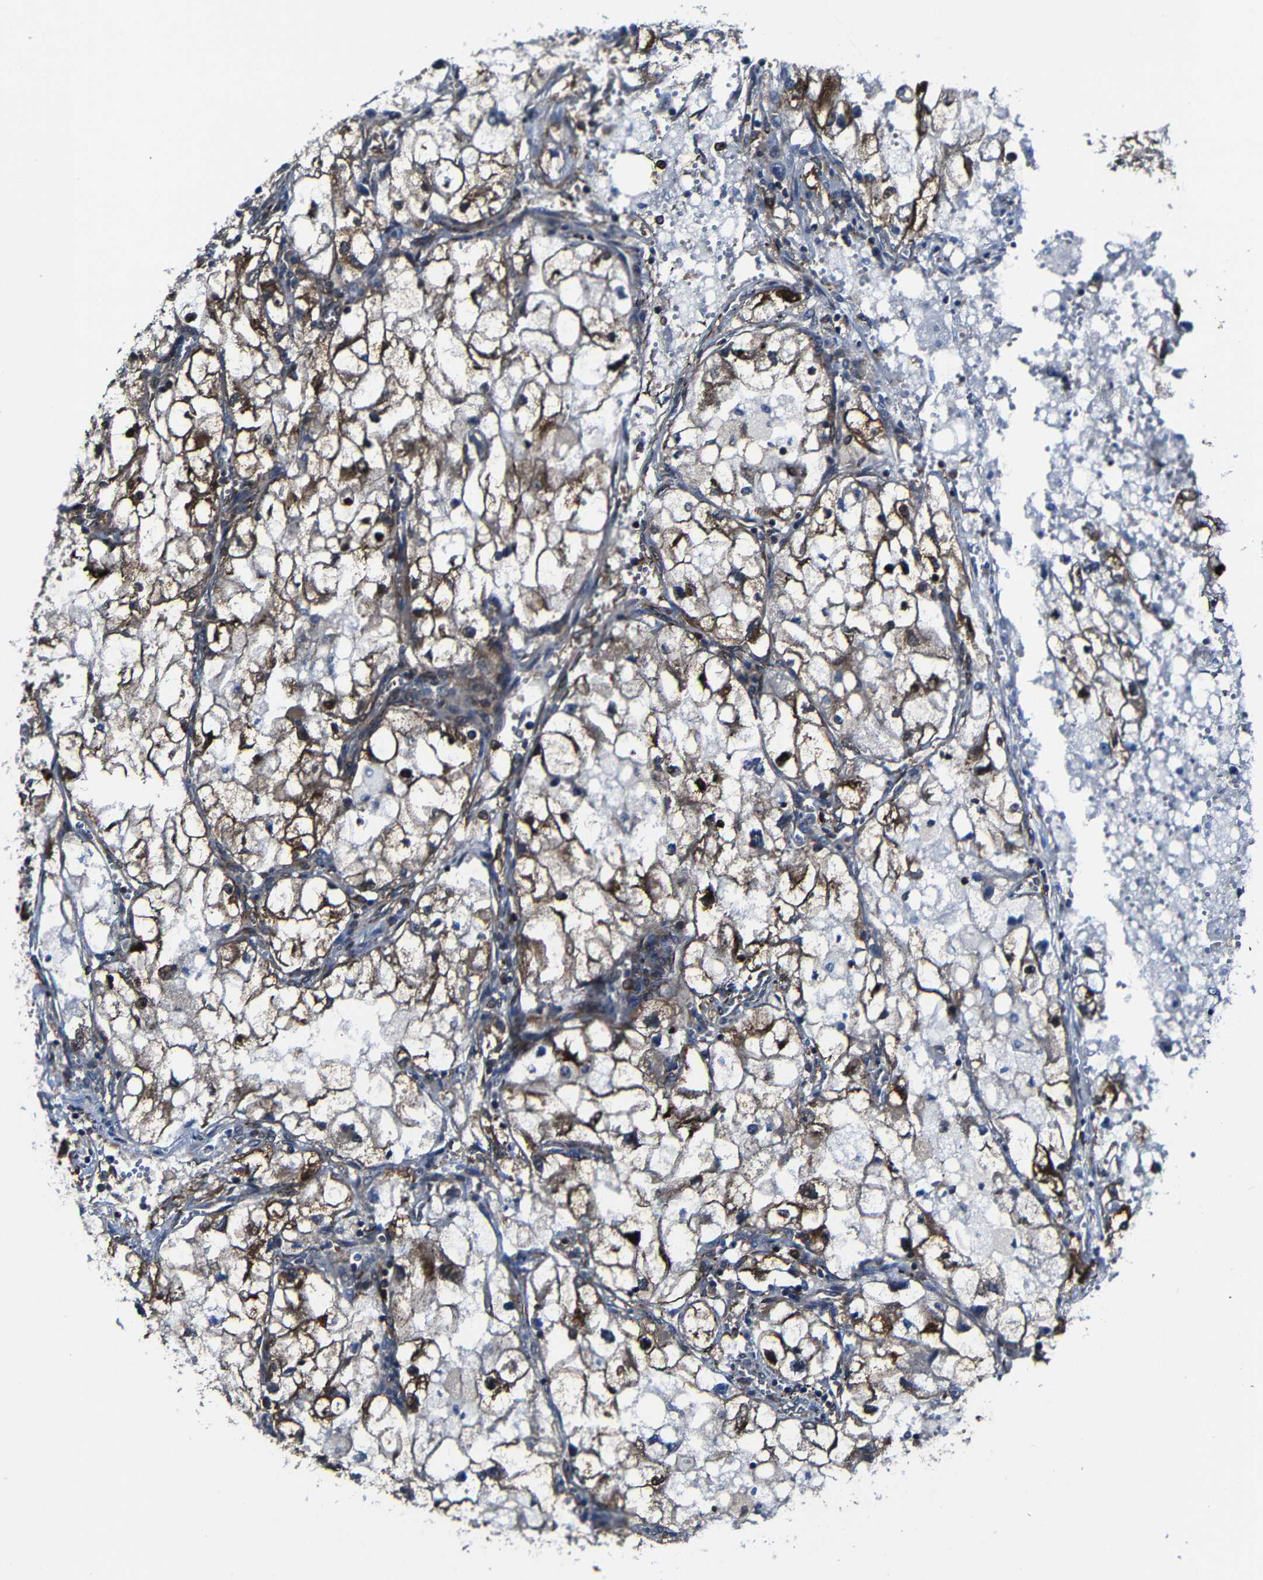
{"staining": {"intensity": "moderate", "quantity": ">75%", "location": "cytoplasmic/membranous,nuclear"}, "tissue": "renal cancer", "cell_type": "Tumor cells", "image_type": "cancer", "snomed": [{"axis": "morphology", "description": "Adenocarcinoma, NOS"}, {"axis": "topography", "description": "Kidney"}], "caption": "Immunohistochemical staining of renal adenocarcinoma reveals moderate cytoplasmic/membranous and nuclear protein staining in approximately >75% of tumor cells.", "gene": "KIAA0513", "patient": {"sex": "female", "age": 70}}